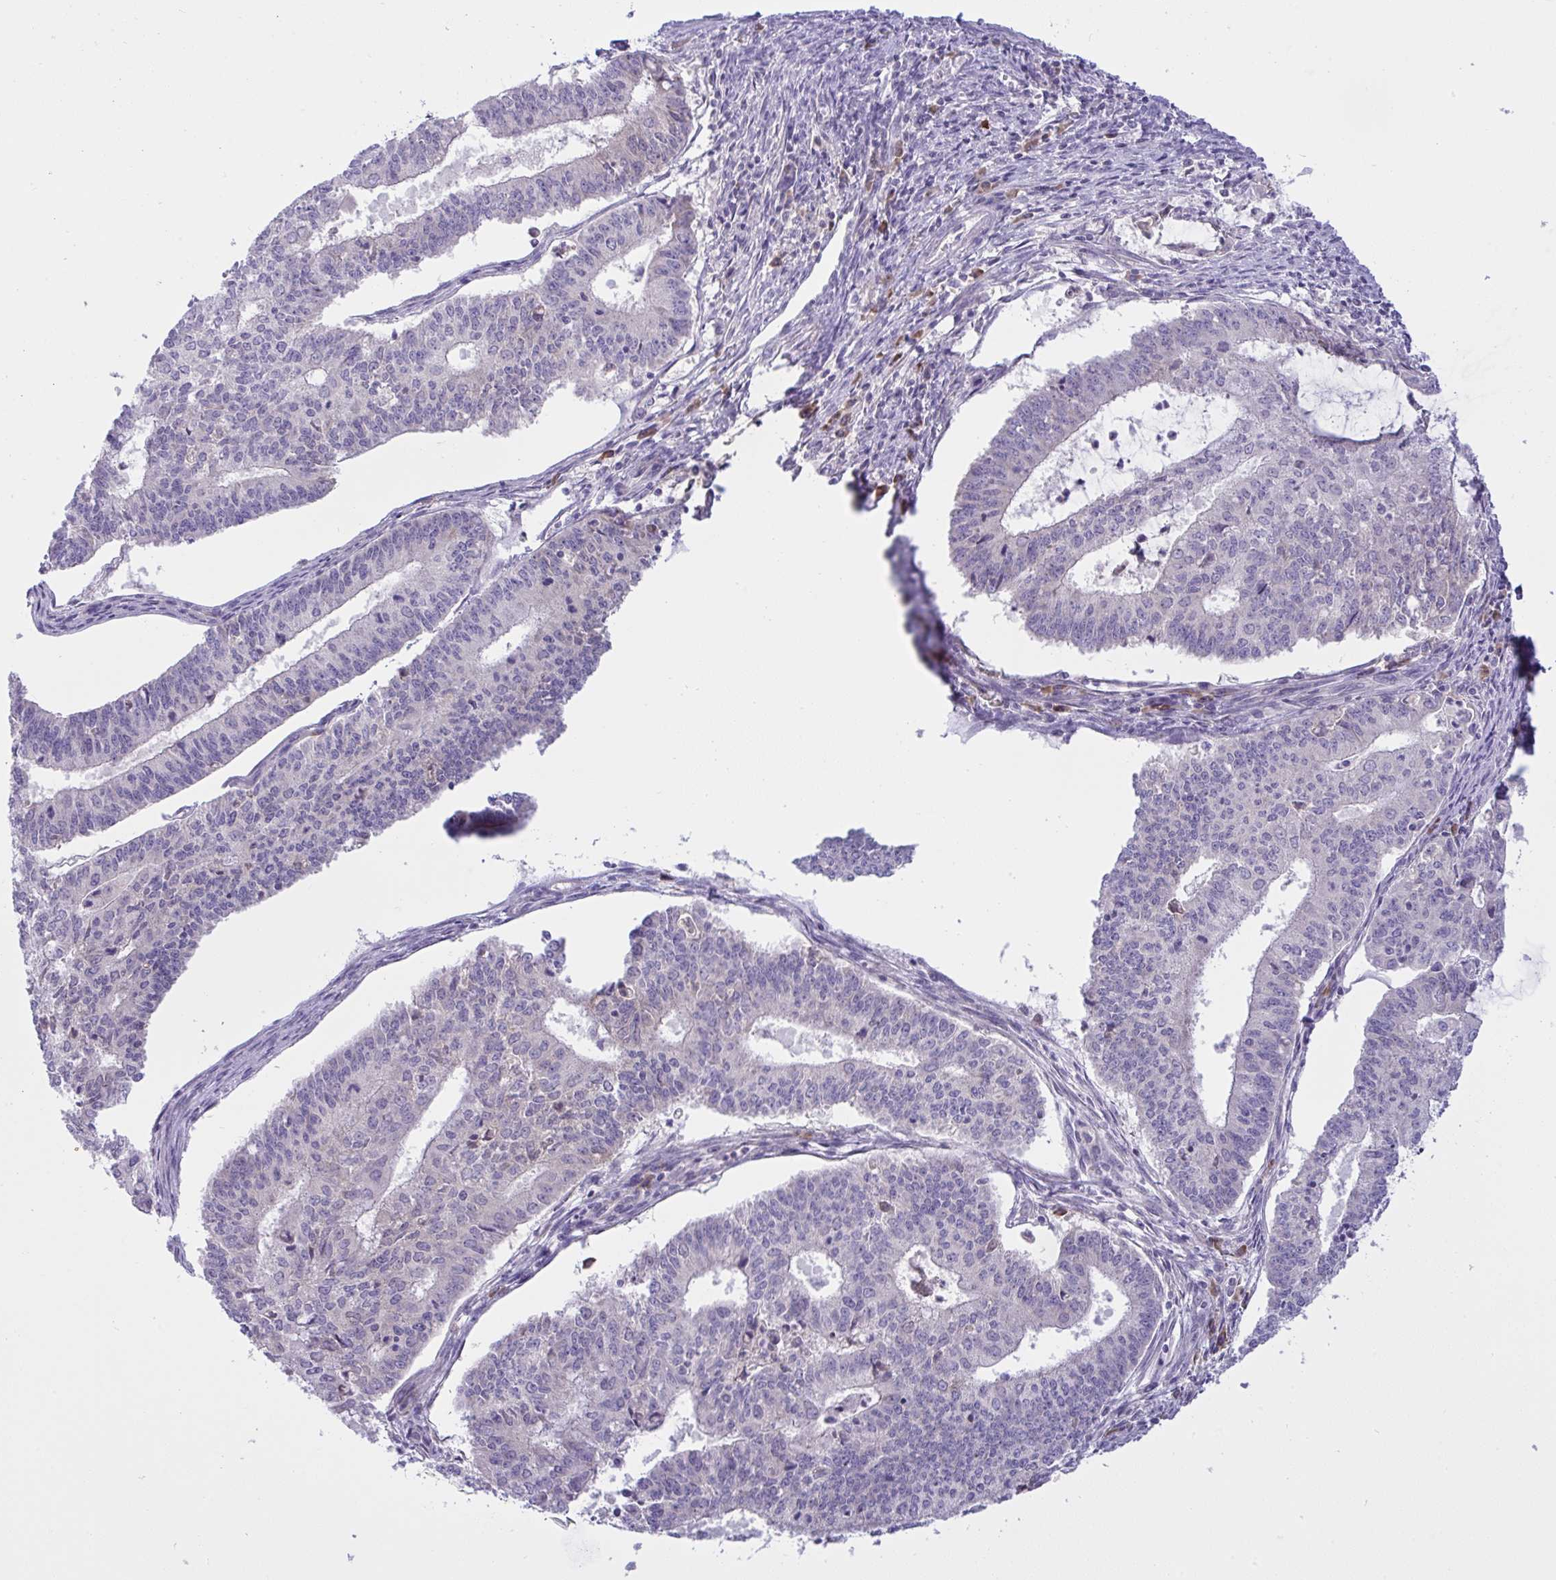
{"staining": {"intensity": "negative", "quantity": "none", "location": "none"}, "tissue": "endometrial cancer", "cell_type": "Tumor cells", "image_type": "cancer", "snomed": [{"axis": "morphology", "description": "Adenocarcinoma, NOS"}, {"axis": "topography", "description": "Endometrium"}], "caption": "Immunohistochemical staining of human adenocarcinoma (endometrial) reveals no significant staining in tumor cells.", "gene": "TMEM41A", "patient": {"sex": "female", "age": 61}}